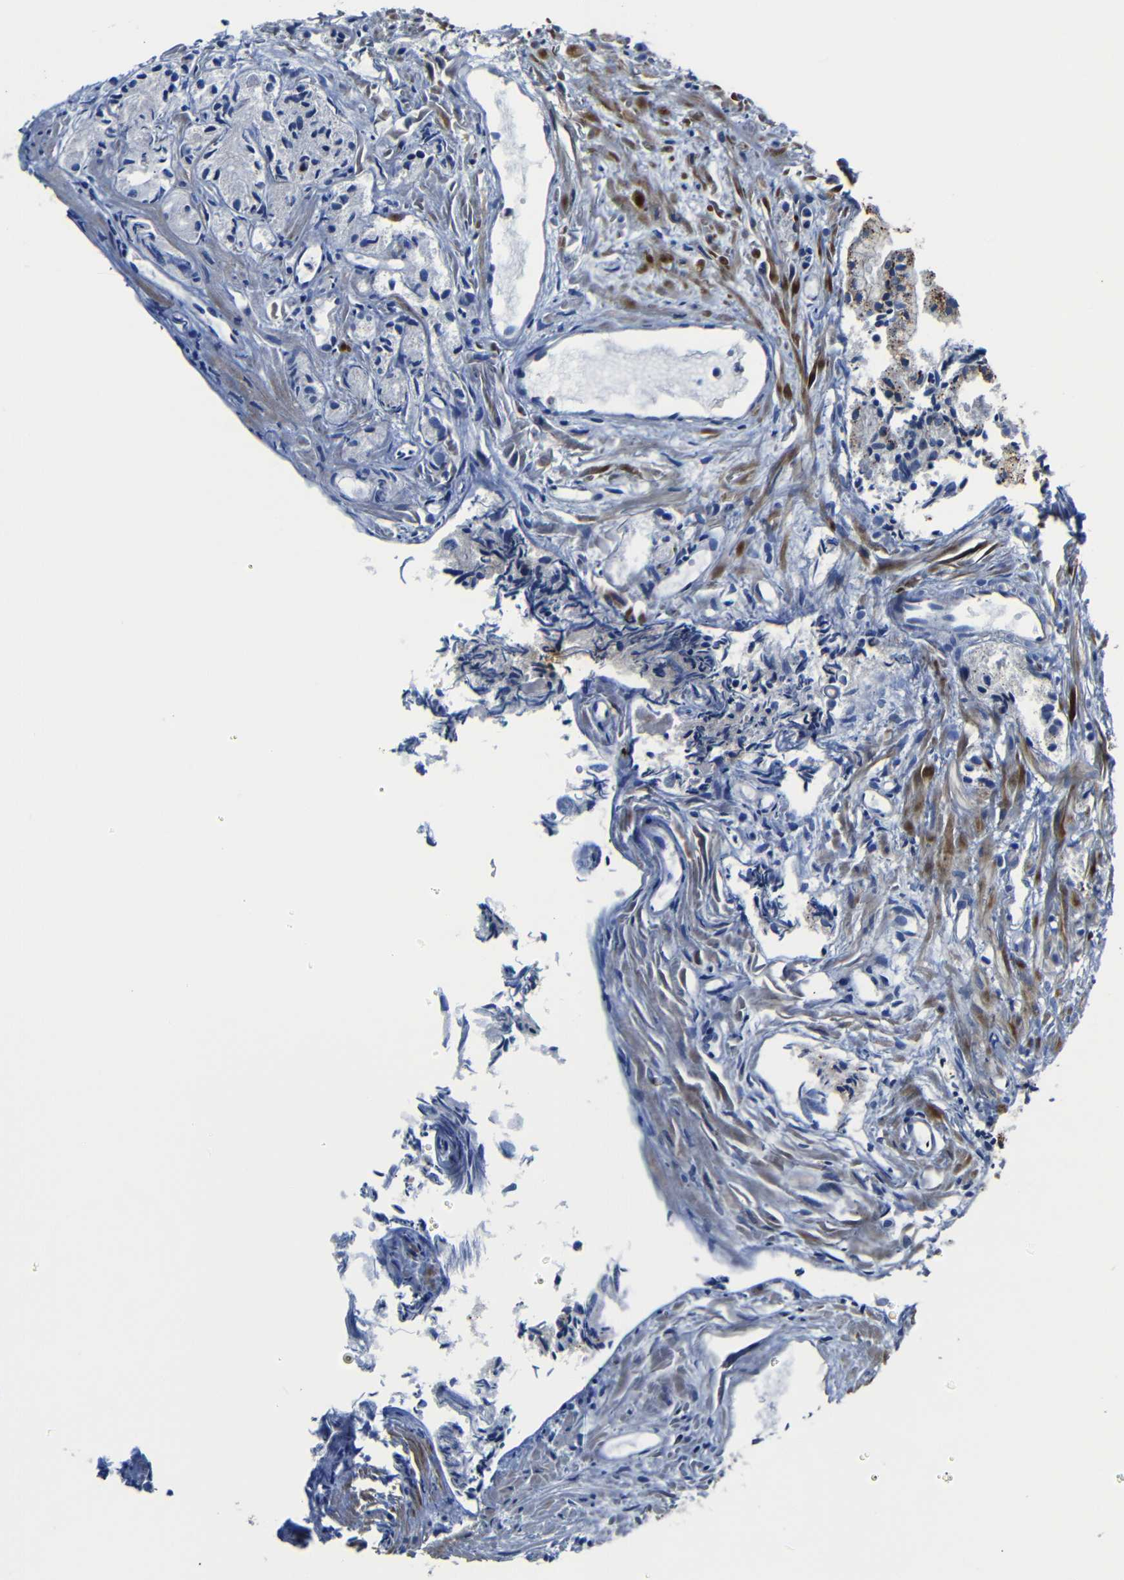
{"staining": {"intensity": "negative", "quantity": "none", "location": "none"}, "tissue": "prostate cancer", "cell_type": "Tumor cells", "image_type": "cancer", "snomed": [{"axis": "morphology", "description": "Adenocarcinoma, Low grade"}, {"axis": "topography", "description": "Prostate"}], "caption": "Prostate cancer (adenocarcinoma (low-grade)) was stained to show a protein in brown. There is no significant positivity in tumor cells.", "gene": "AFDN", "patient": {"sex": "male", "age": 72}}